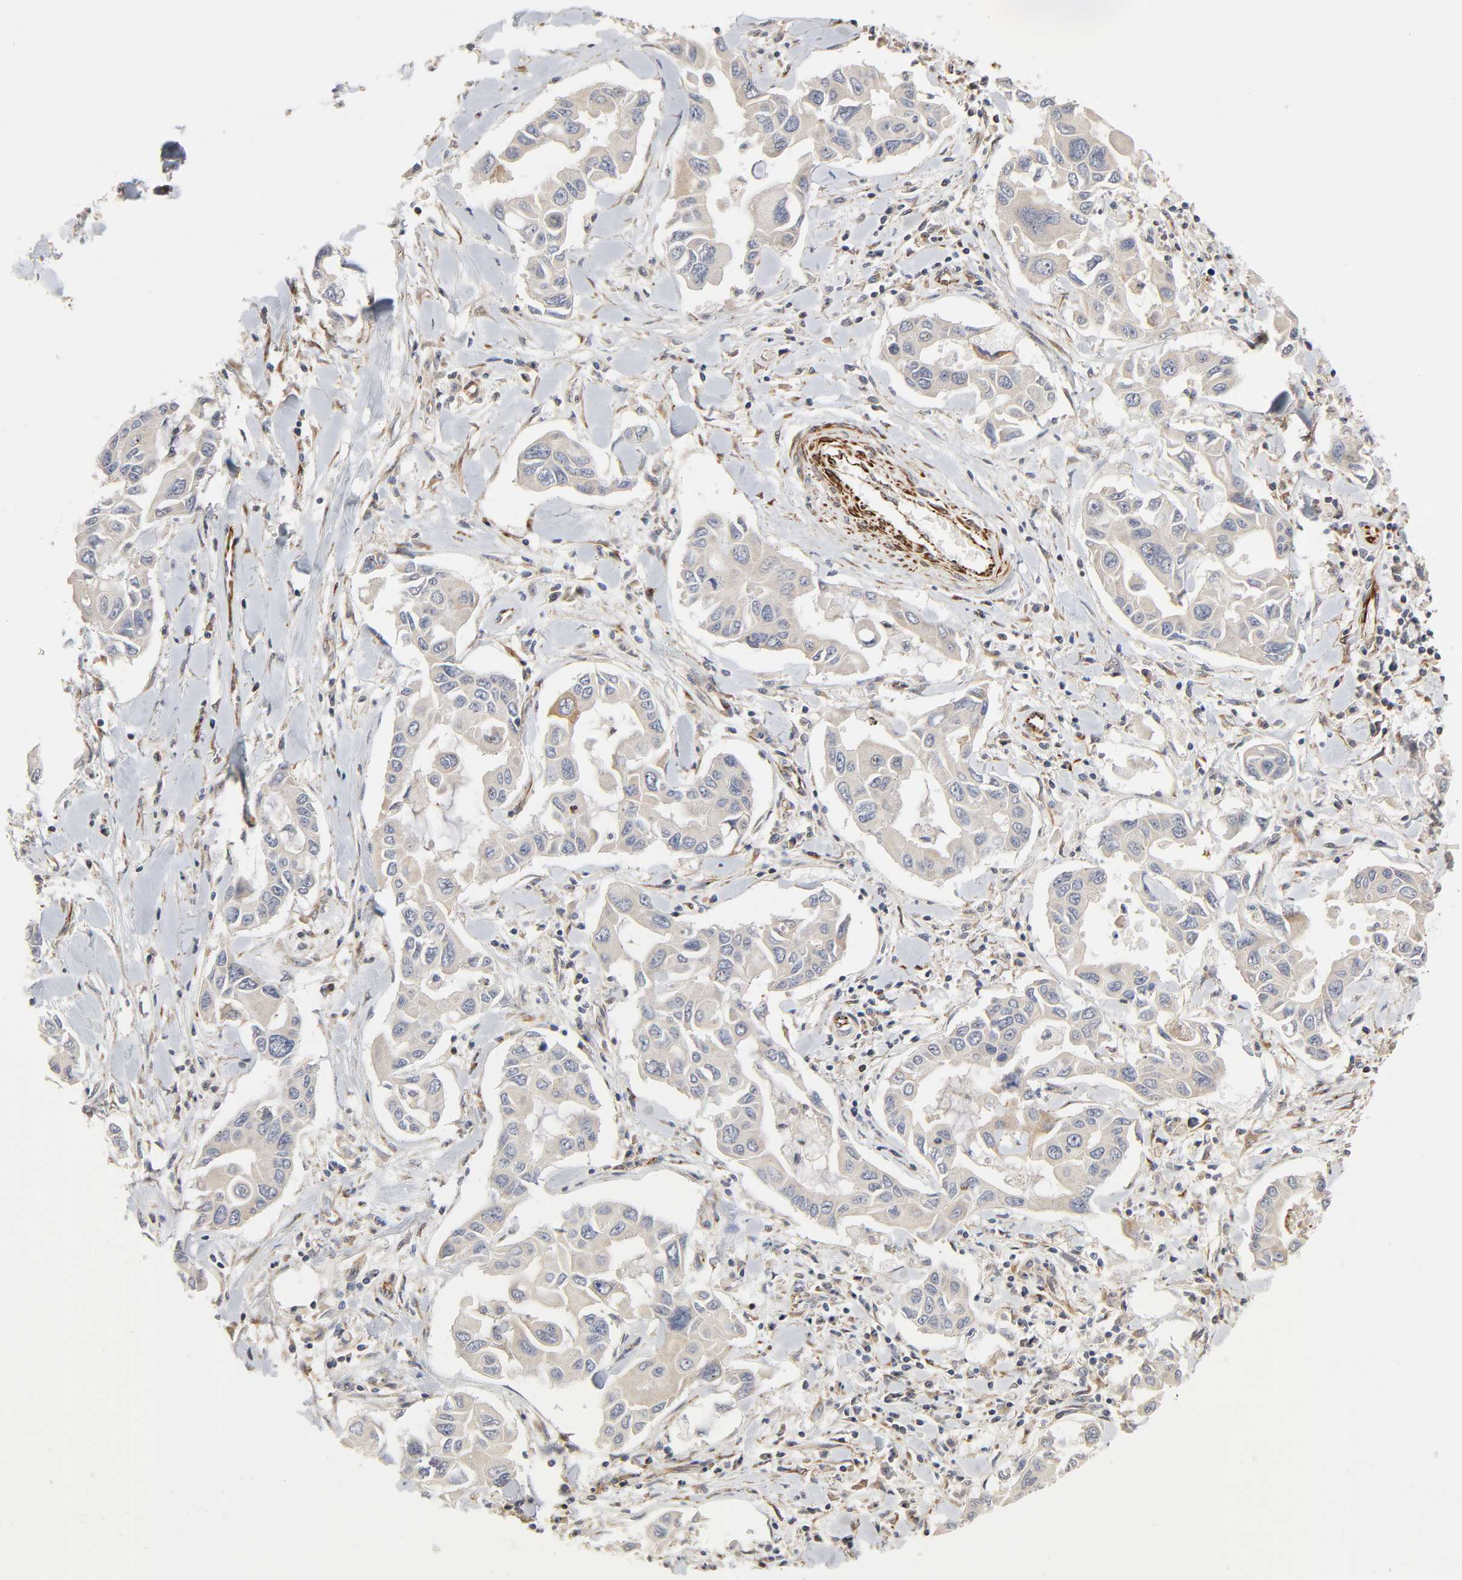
{"staining": {"intensity": "moderate", "quantity": "<25%", "location": "cytoplasmic/membranous"}, "tissue": "lung cancer", "cell_type": "Tumor cells", "image_type": "cancer", "snomed": [{"axis": "morphology", "description": "Adenocarcinoma, NOS"}, {"axis": "topography", "description": "Lymph node"}, {"axis": "topography", "description": "Lung"}], "caption": "IHC of human lung adenocarcinoma displays low levels of moderate cytoplasmic/membranous staining in about <25% of tumor cells.", "gene": "FAM118A", "patient": {"sex": "male", "age": 64}}